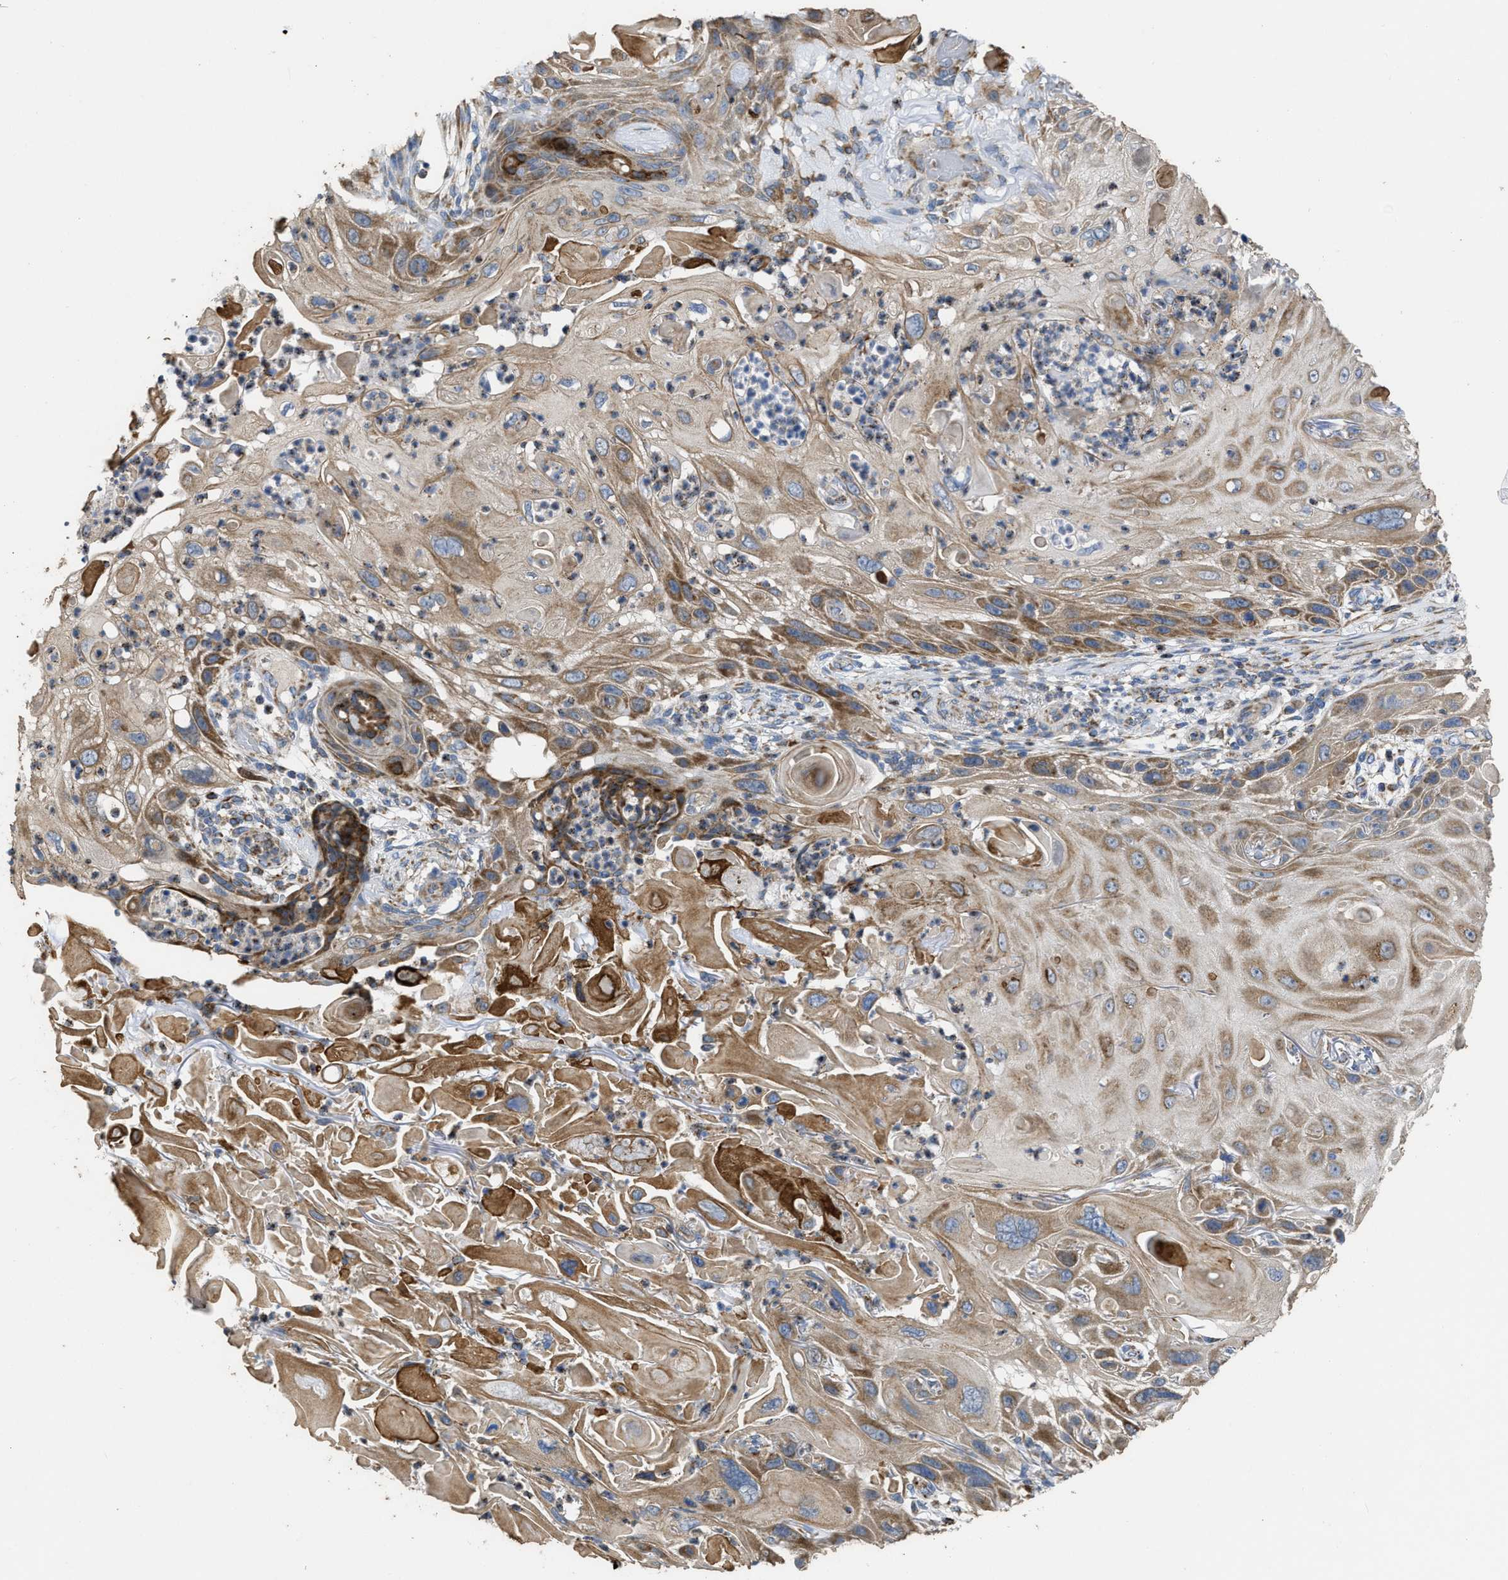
{"staining": {"intensity": "moderate", "quantity": ">75%", "location": "cytoplasmic/membranous"}, "tissue": "skin cancer", "cell_type": "Tumor cells", "image_type": "cancer", "snomed": [{"axis": "morphology", "description": "Squamous cell carcinoma, NOS"}, {"axis": "topography", "description": "Skin"}], "caption": "Immunohistochemical staining of human squamous cell carcinoma (skin) demonstrates medium levels of moderate cytoplasmic/membranous expression in about >75% of tumor cells. (Stains: DAB in brown, nuclei in blue, Microscopy: brightfield microscopy at high magnification).", "gene": "AK2", "patient": {"sex": "female", "age": 77}}